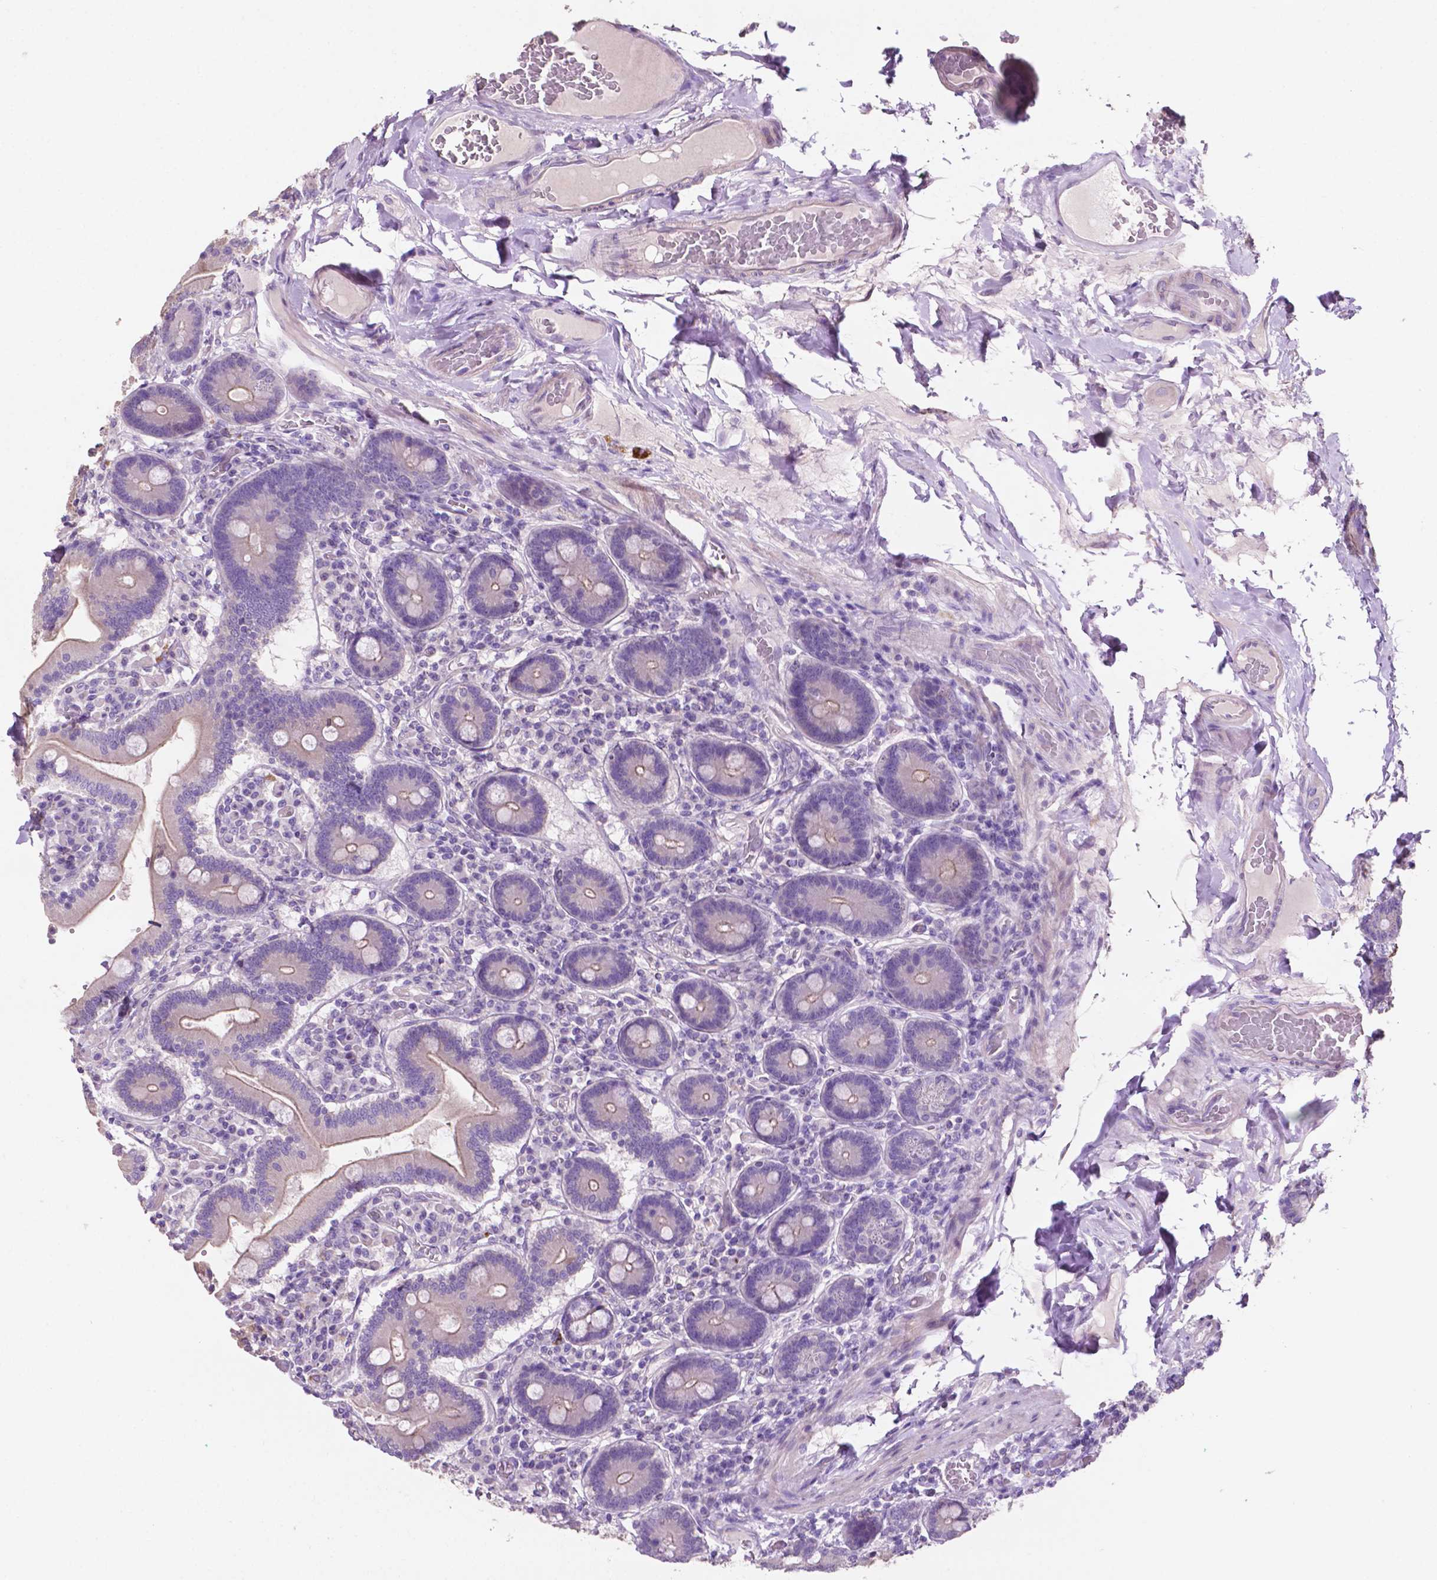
{"staining": {"intensity": "weak", "quantity": "25%-75%", "location": "cytoplasmic/membranous"}, "tissue": "duodenum", "cell_type": "Glandular cells", "image_type": "normal", "snomed": [{"axis": "morphology", "description": "Normal tissue, NOS"}, {"axis": "topography", "description": "Duodenum"}], "caption": "The micrograph displays immunohistochemical staining of benign duodenum. There is weak cytoplasmic/membranous positivity is appreciated in approximately 25%-75% of glandular cells. The protein of interest is stained brown, and the nuclei are stained in blue (DAB (3,3'-diaminobenzidine) IHC with brightfield microscopy, high magnification).", "gene": "CLDN17", "patient": {"sex": "female", "age": 62}}